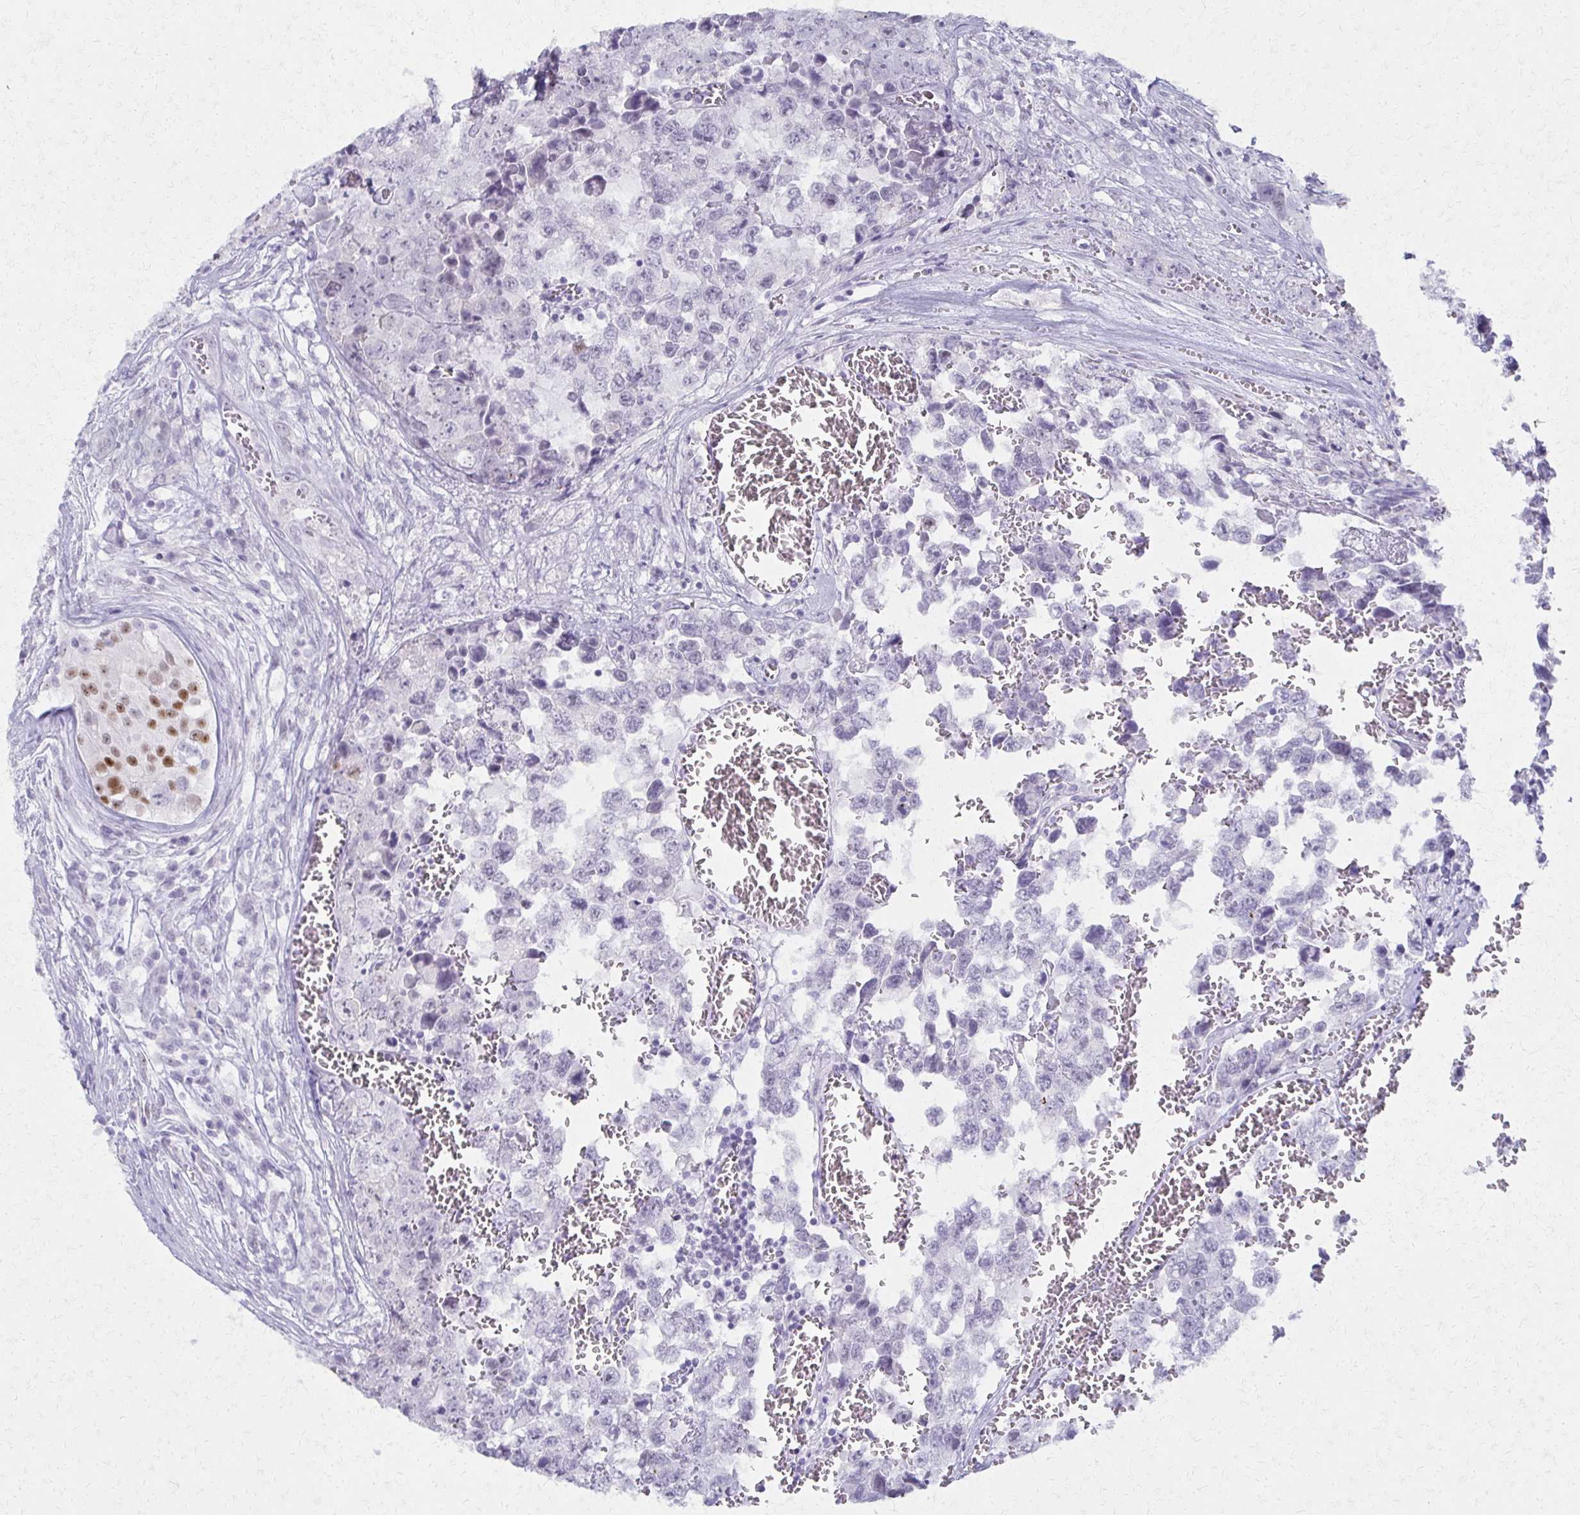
{"staining": {"intensity": "negative", "quantity": "none", "location": "none"}, "tissue": "testis cancer", "cell_type": "Tumor cells", "image_type": "cancer", "snomed": [{"axis": "morphology", "description": "Carcinoma, Embryonal, NOS"}, {"axis": "topography", "description": "Testis"}], "caption": "An IHC photomicrograph of testis embryonal carcinoma is shown. There is no staining in tumor cells of testis embryonal carcinoma. (DAB immunohistochemistry visualized using brightfield microscopy, high magnification).", "gene": "MORC4", "patient": {"sex": "male", "age": 18}}